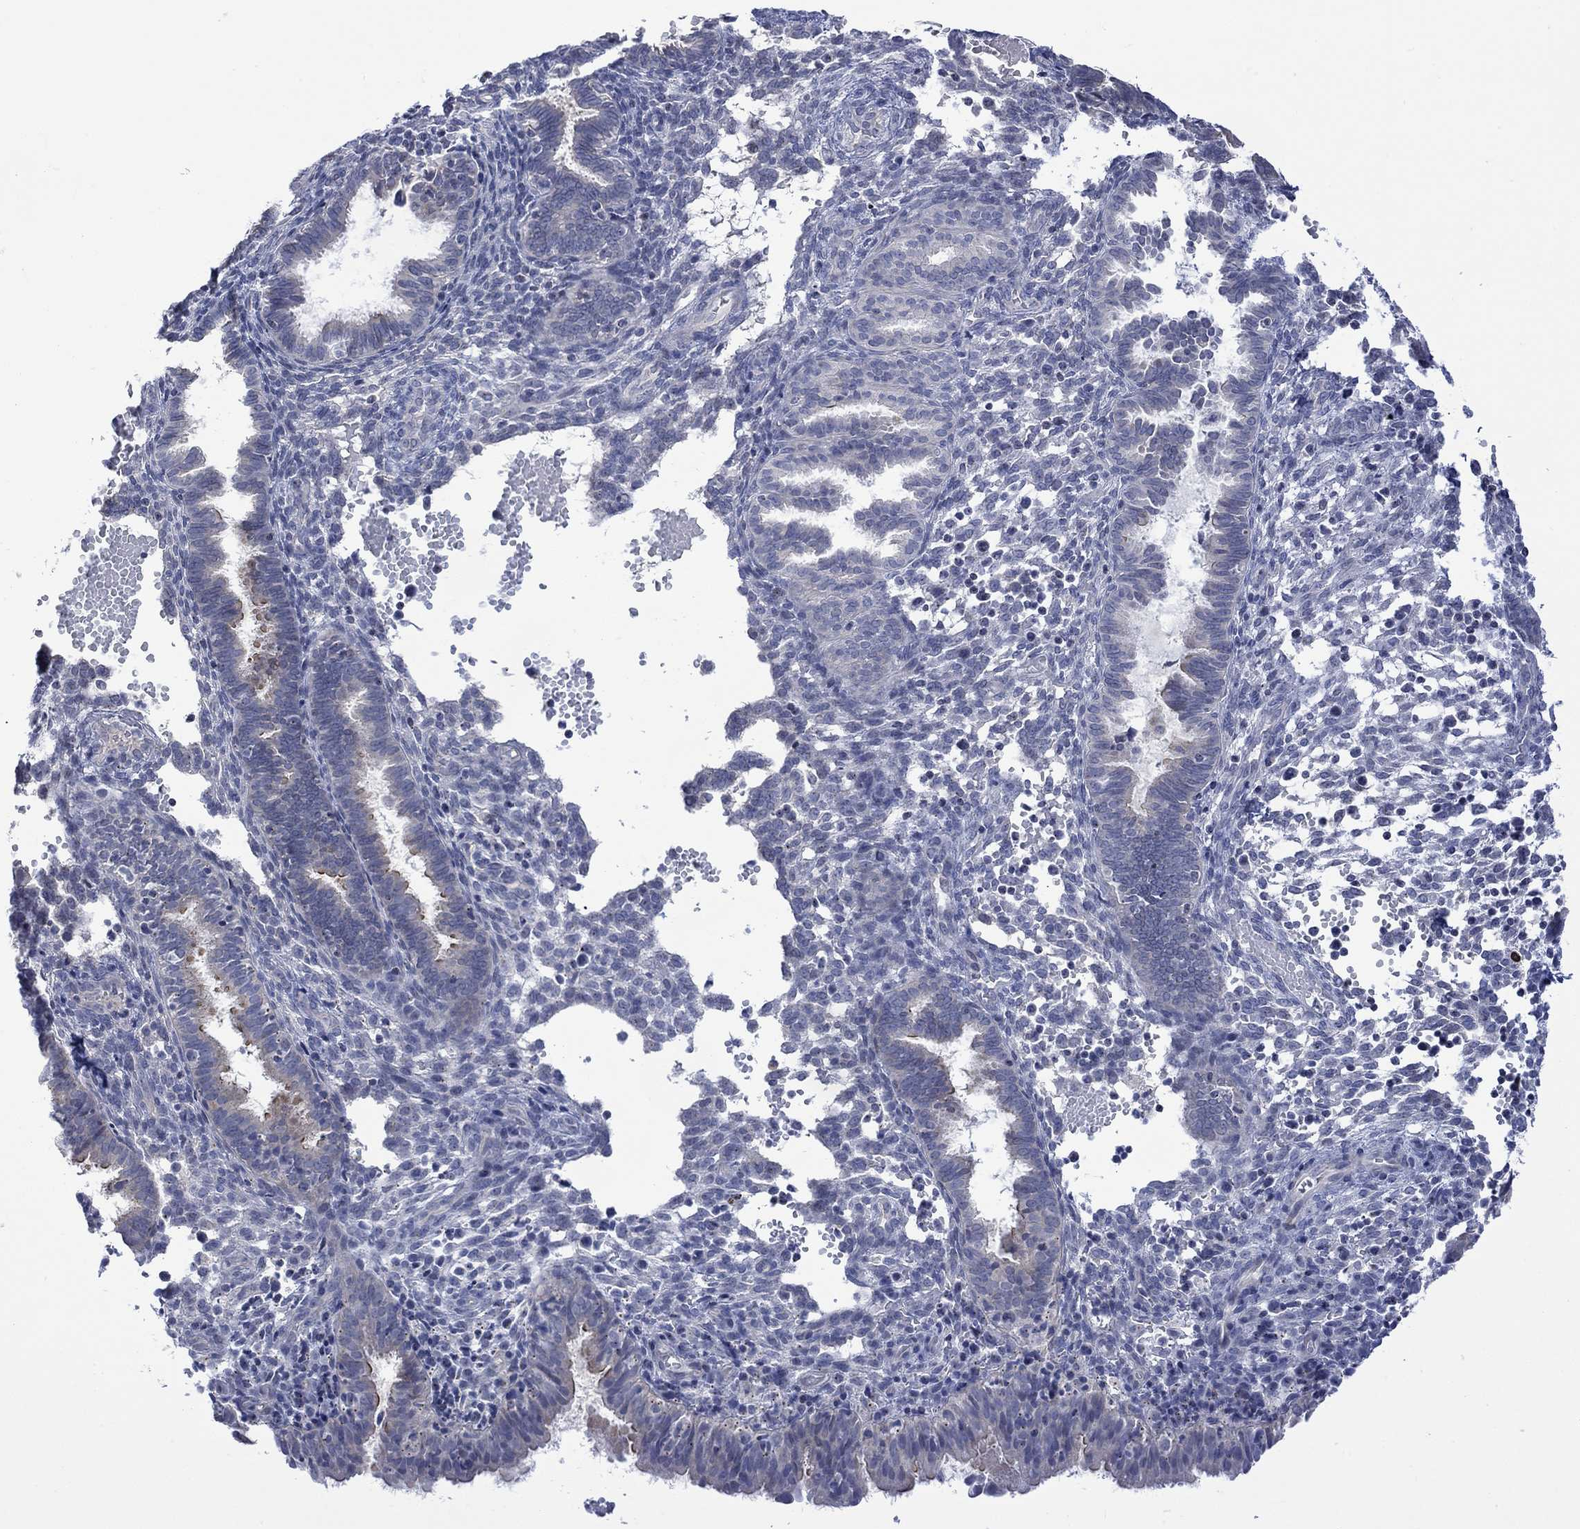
{"staining": {"intensity": "negative", "quantity": "none", "location": "none"}, "tissue": "endometrium", "cell_type": "Cells in endometrial stroma", "image_type": "normal", "snomed": [{"axis": "morphology", "description": "Normal tissue, NOS"}, {"axis": "topography", "description": "Endometrium"}], "caption": "Immunohistochemistry (IHC) image of unremarkable endometrium: endometrium stained with DAB demonstrates no significant protein expression in cells in endometrial stroma.", "gene": "DCX", "patient": {"sex": "female", "age": 42}}